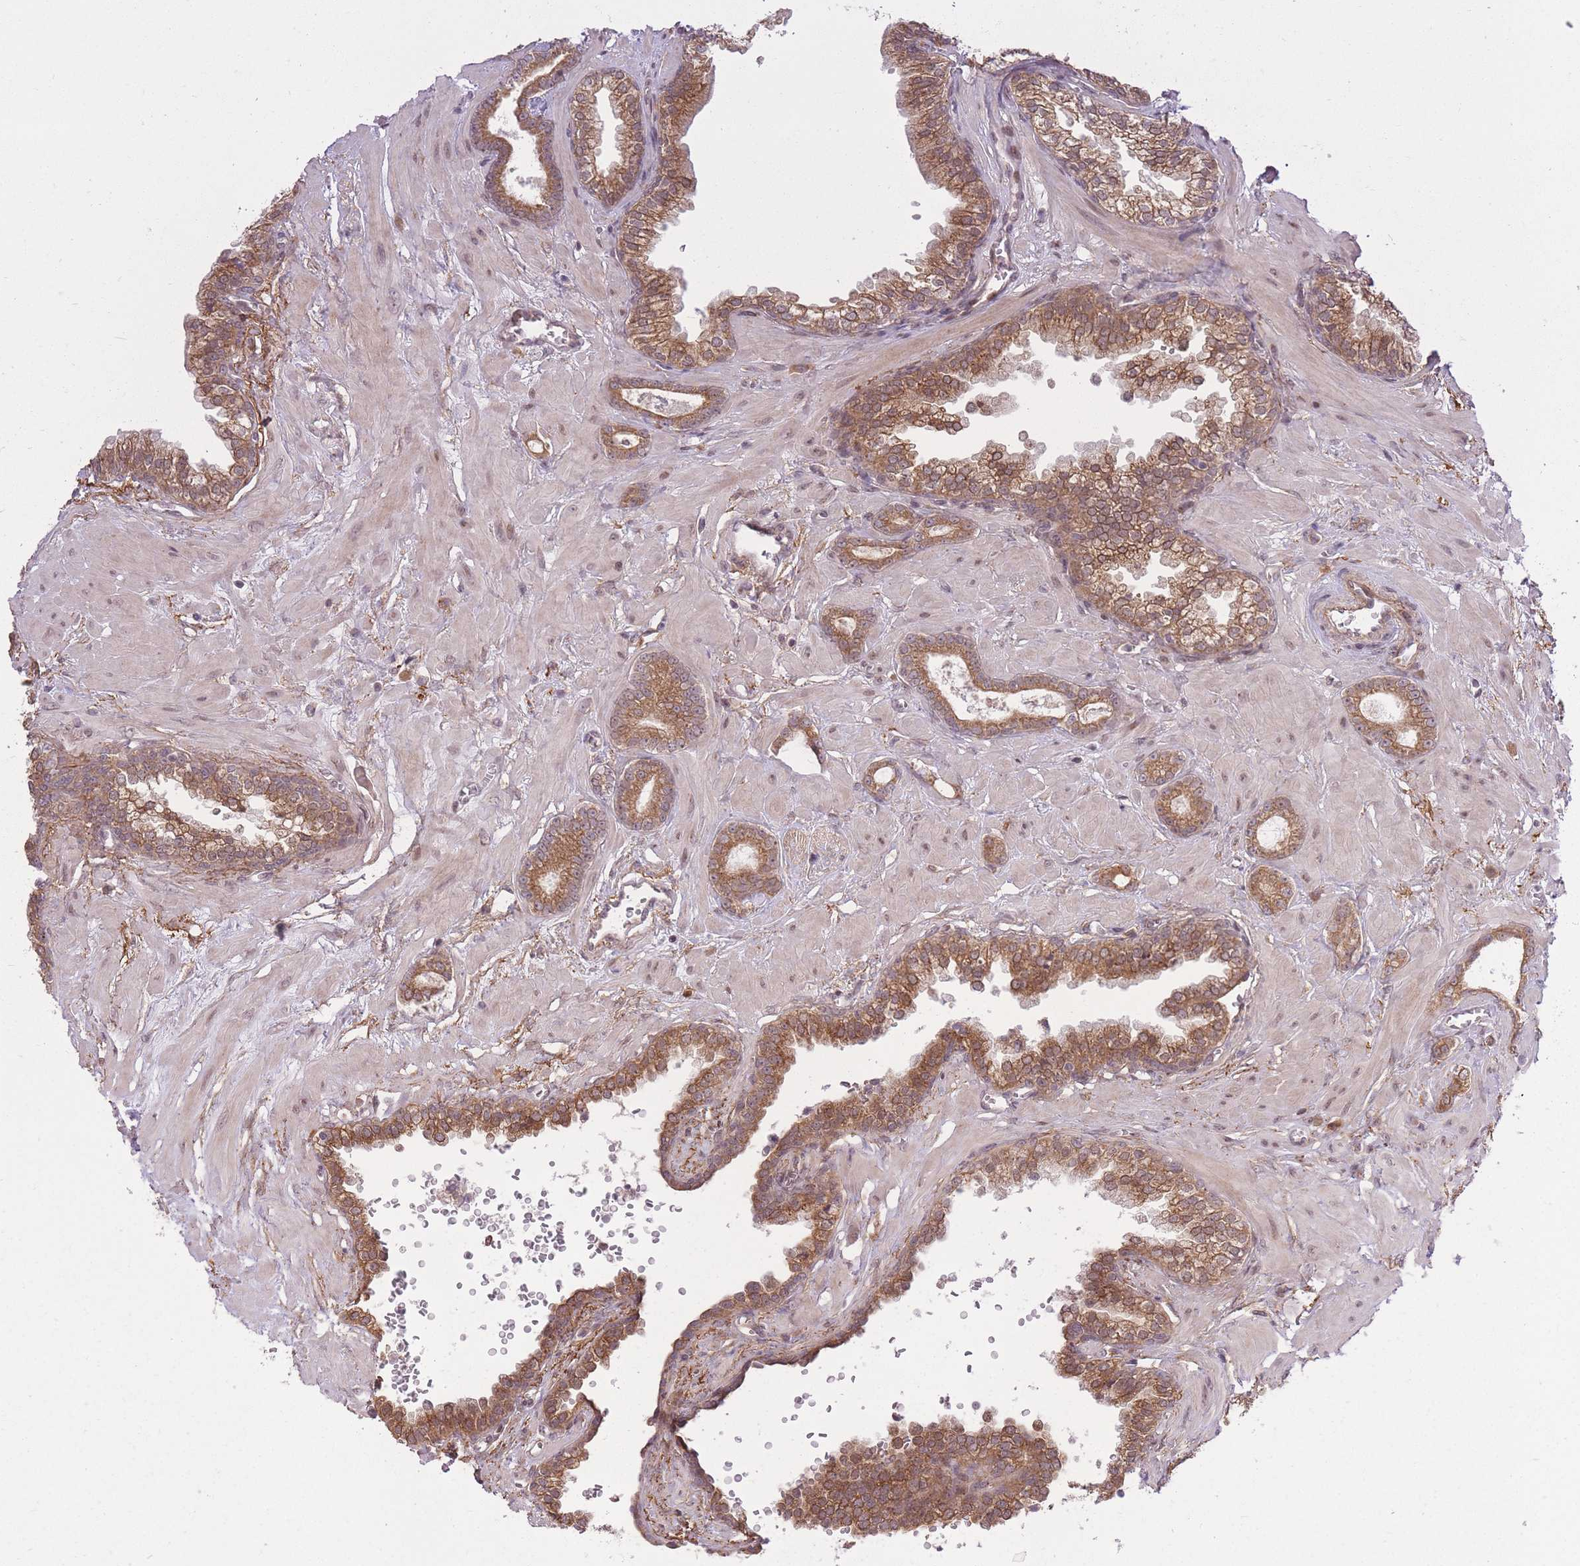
{"staining": {"intensity": "moderate", "quantity": ">75%", "location": "cytoplasmic/membranous"}, "tissue": "prostate cancer", "cell_type": "Tumor cells", "image_type": "cancer", "snomed": [{"axis": "morphology", "description": "Adenocarcinoma, Low grade"}, {"axis": "topography", "description": "Prostate"}], "caption": "Human prostate low-grade adenocarcinoma stained for a protein (brown) shows moderate cytoplasmic/membranous positive staining in about >75% of tumor cells.", "gene": "ZNF391", "patient": {"sex": "male", "age": 60}}